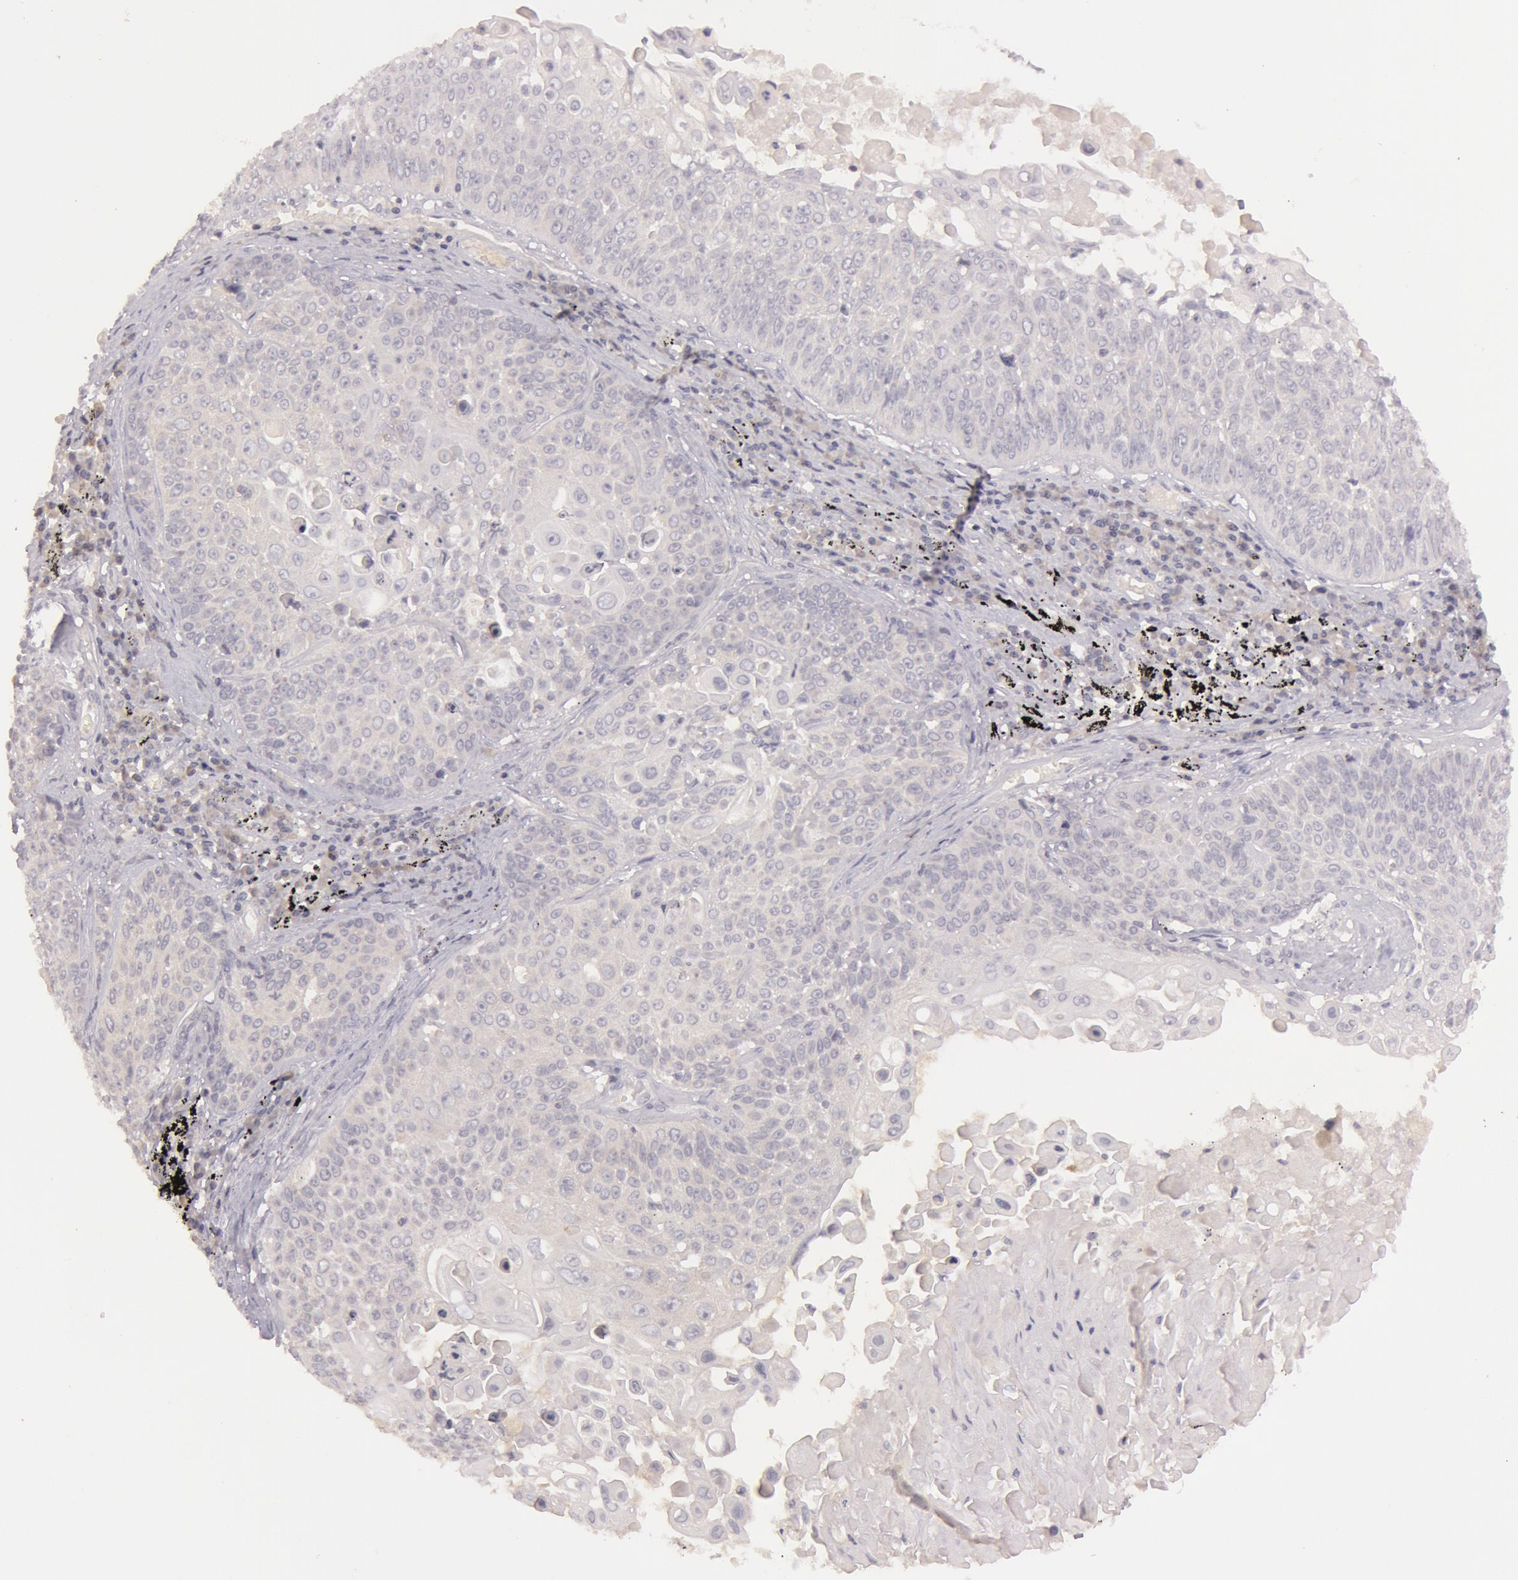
{"staining": {"intensity": "negative", "quantity": "none", "location": "none"}, "tissue": "lung cancer", "cell_type": "Tumor cells", "image_type": "cancer", "snomed": [{"axis": "morphology", "description": "Adenocarcinoma, NOS"}, {"axis": "topography", "description": "Lung"}], "caption": "This histopathology image is of lung cancer stained with immunohistochemistry to label a protein in brown with the nuclei are counter-stained blue. There is no staining in tumor cells.", "gene": "MXRA5", "patient": {"sex": "male", "age": 60}}